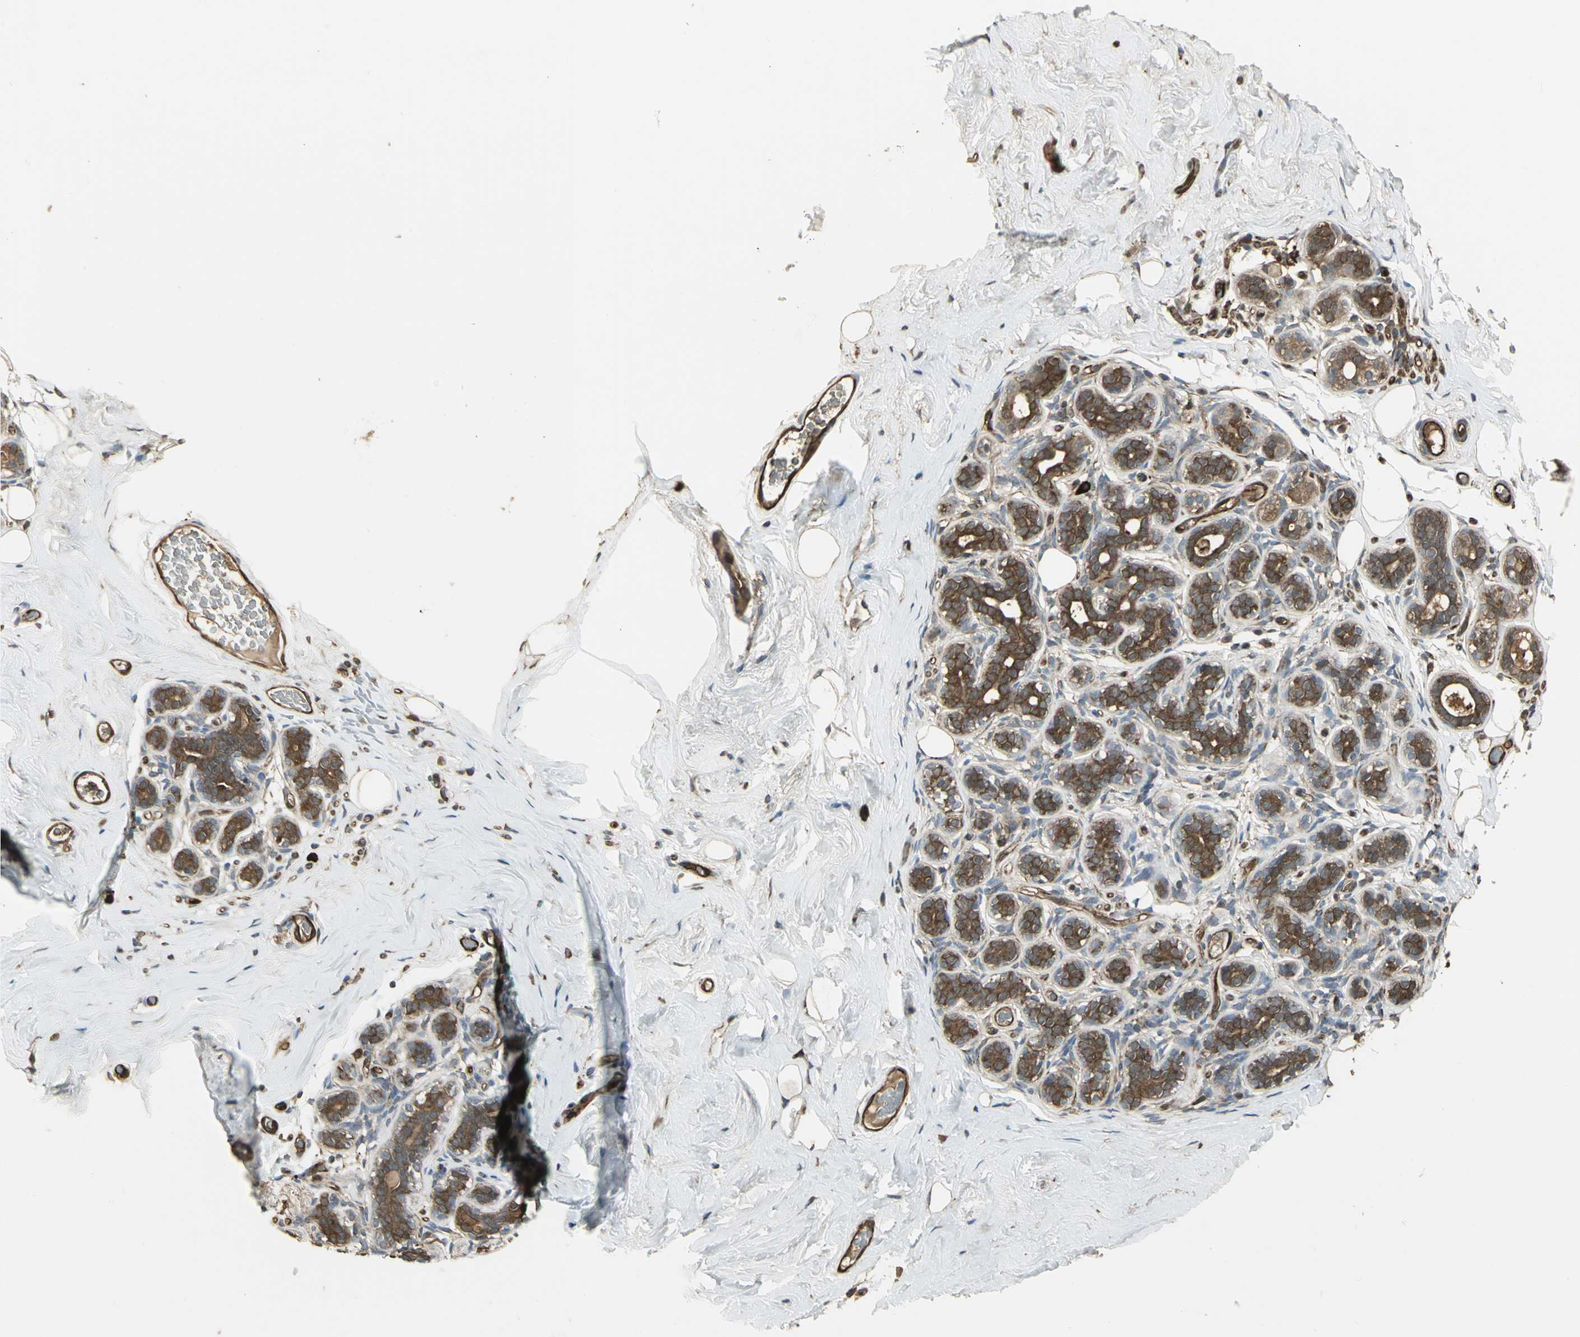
{"staining": {"intensity": "weak", "quantity": "25%-75%", "location": "cytoplasmic/membranous"}, "tissue": "breast", "cell_type": "Adipocytes", "image_type": "normal", "snomed": [{"axis": "morphology", "description": "Normal tissue, NOS"}, {"axis": "topography", "description": "Breast"}], "caption": "Immunohistochemistry staining of unremarkable breast, which reveals low levels of weak cytoplasmic/membranous expression in approximately 25%-75% of adipocytes indicating weak cytoplasmic/membranous protein positivity. The staining was performed using DAB (brown) for protein detection and nuclei were counterstained in hematoxylin (blue).", "gene": "PRXL2B", "patient": {"sex": "female", "age": 75}}